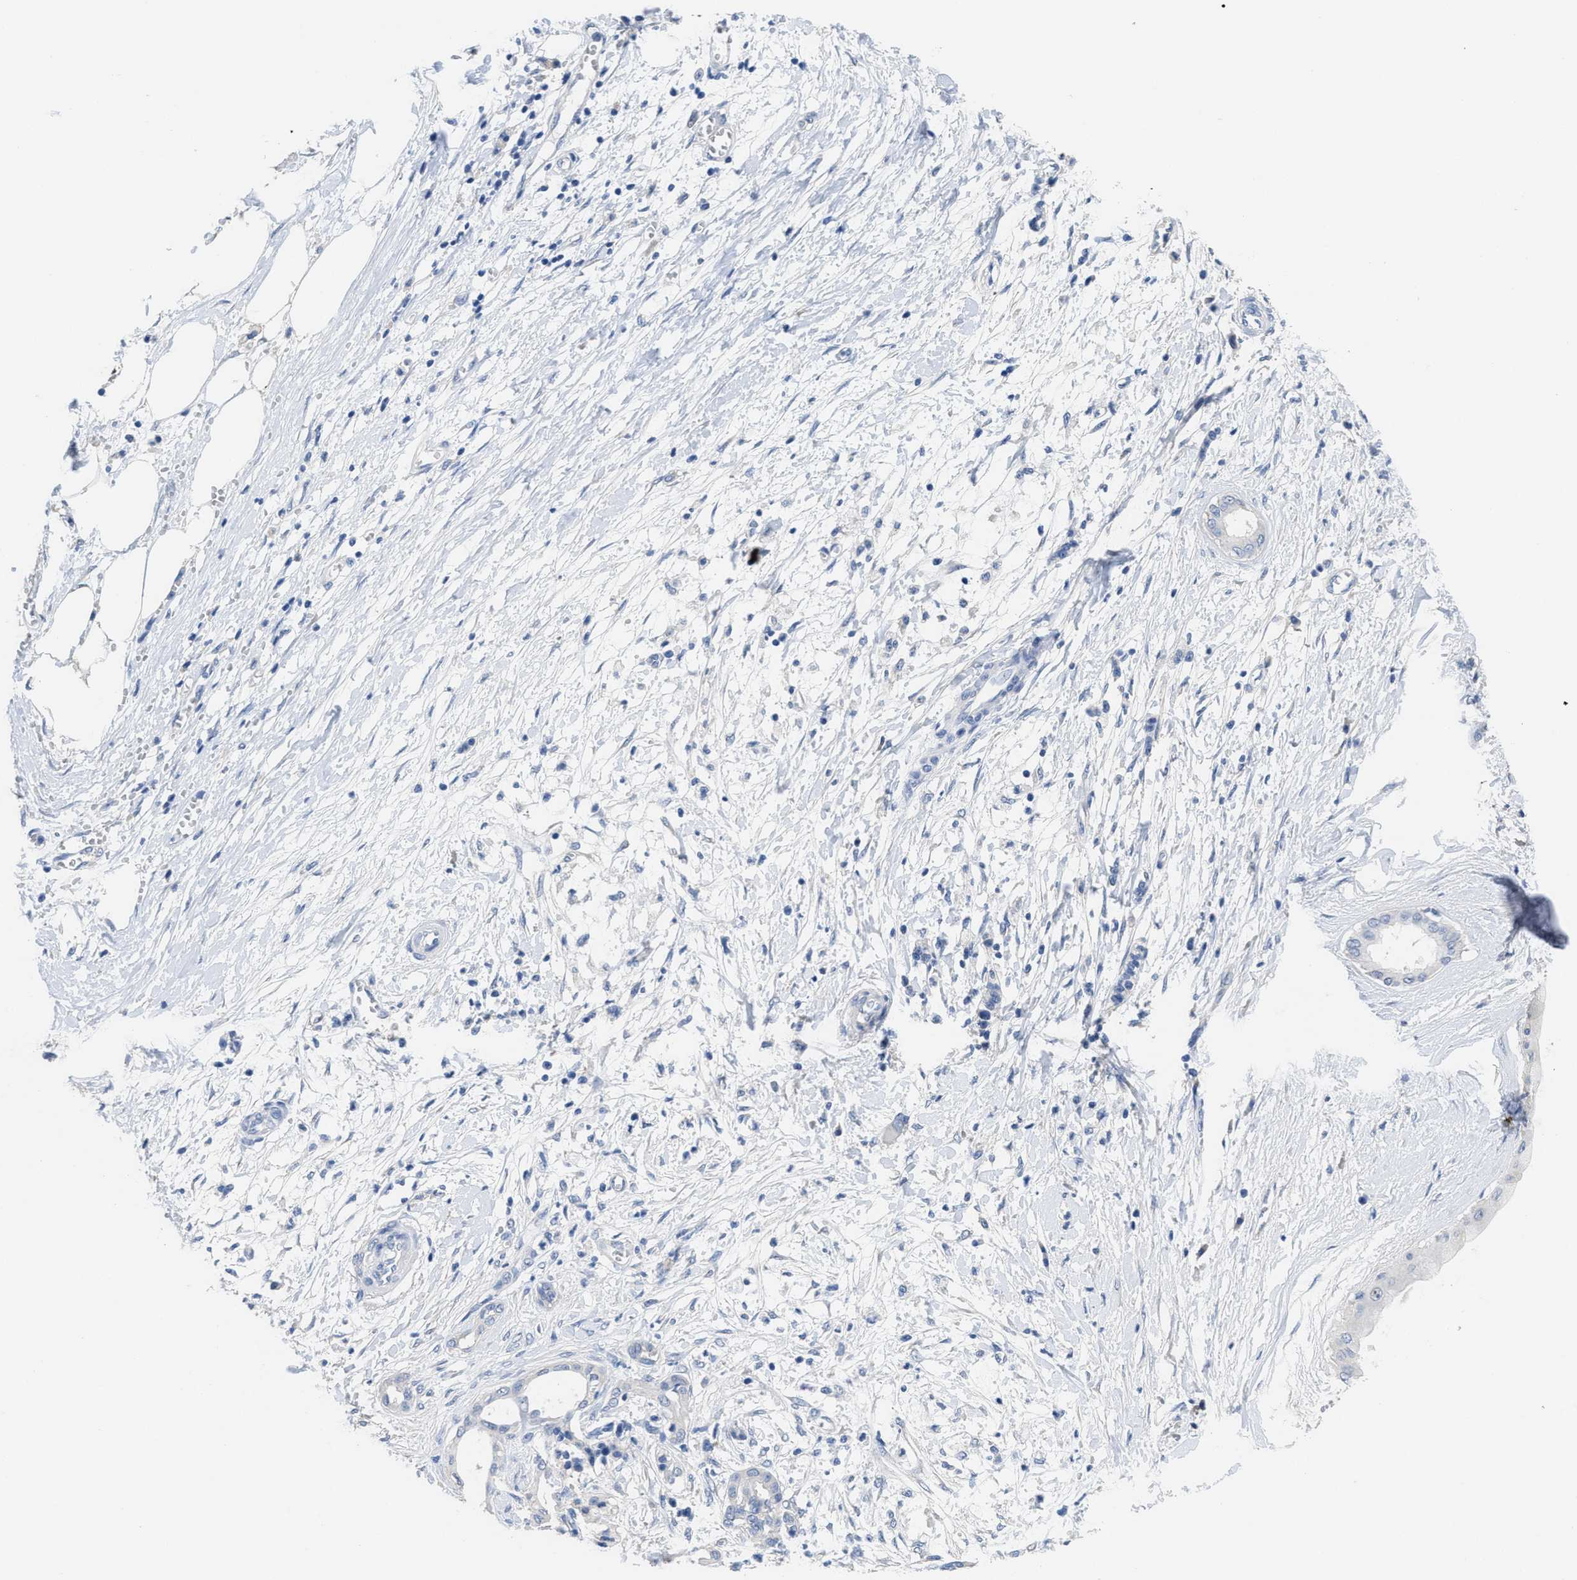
{"staining": {"intensity": "moderate", "quantity": "25%-75%", "location": "cytoplasmic/membranous"}, "tissue": "pancreatic cancer", "cell_type": "Tumor cells", "image_type": "cancer", "snomed": [{"axis": "morphology", "description": "Adenocarcinoma, NOS"}, {"axis": "topography", "description": "Pancreas"}], "caption": "A high-resolution micrograph shows immunohistochemistry (IHC) staining of adenocarcinoma (pancreatic), which reveals moderate cytoplasmic/membranous positivity in approximately 25%-75% of tumor cells. (DAB = brown stain, brightfield microscopy at high magnification).", "gene": "CA9", "patient": {"sex": "male", "age": 56}}